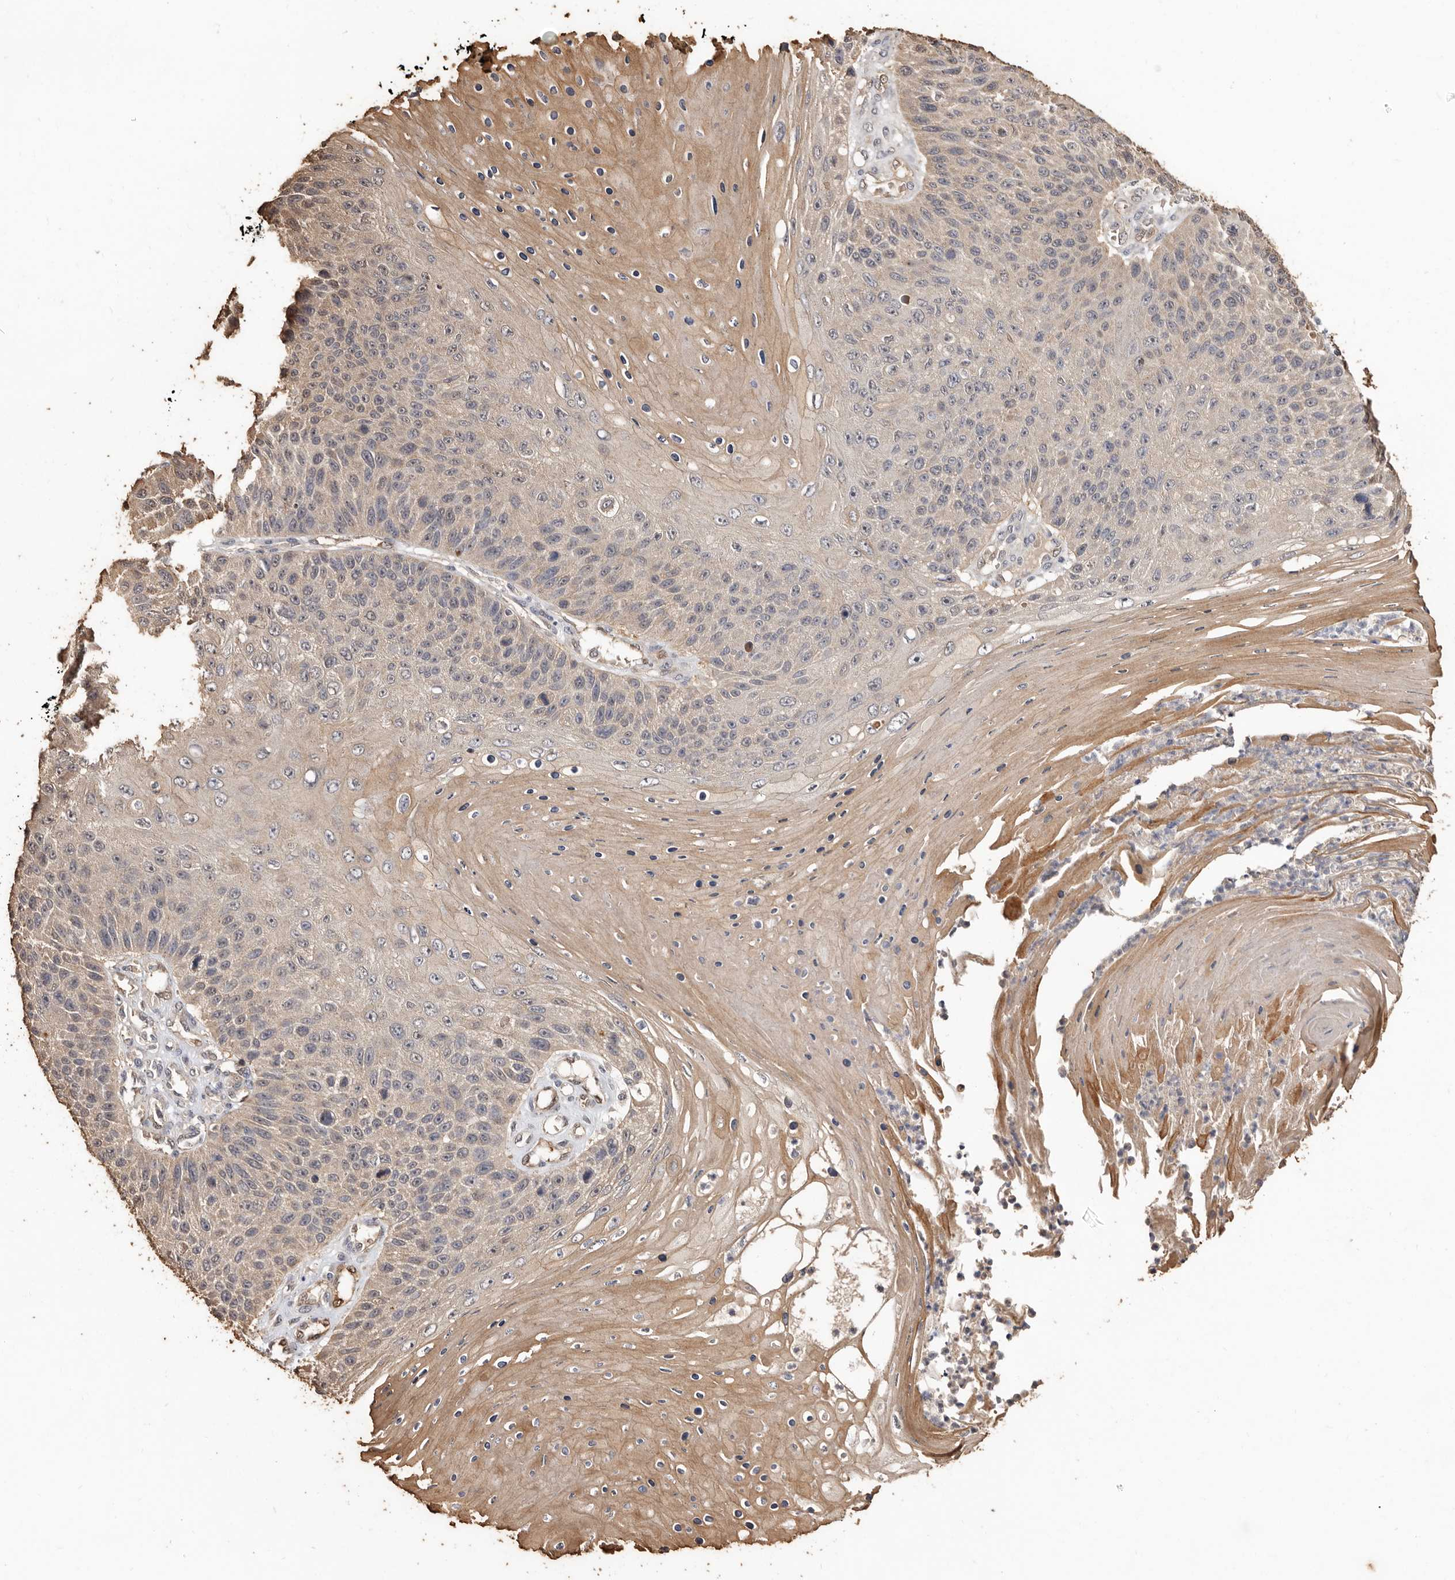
{"staining": {"intensity": "moderate", "quantity": "25%-75%", "location": "cytoplasmic/membranous"}, "tissue": "skin cancer", "cell_type": "Tumor cells", "image_type": "cancer", "snomed": [{"axis": "morphology", "description": "Squamous cell carcinoma, NOS"}, {"axis": "topography", "description": "Skin"}], "caption": "This micrograph reveals skin cancer stained with immunohistochemistry (IHC) to label a protein in brown. The cytoplasmic/membranous of tumor cells show moderate positivity for the protein. Nuclei are counter-stained blue.", "gene": "INAVA", "patient": {"sex": "female", "age": 88}}